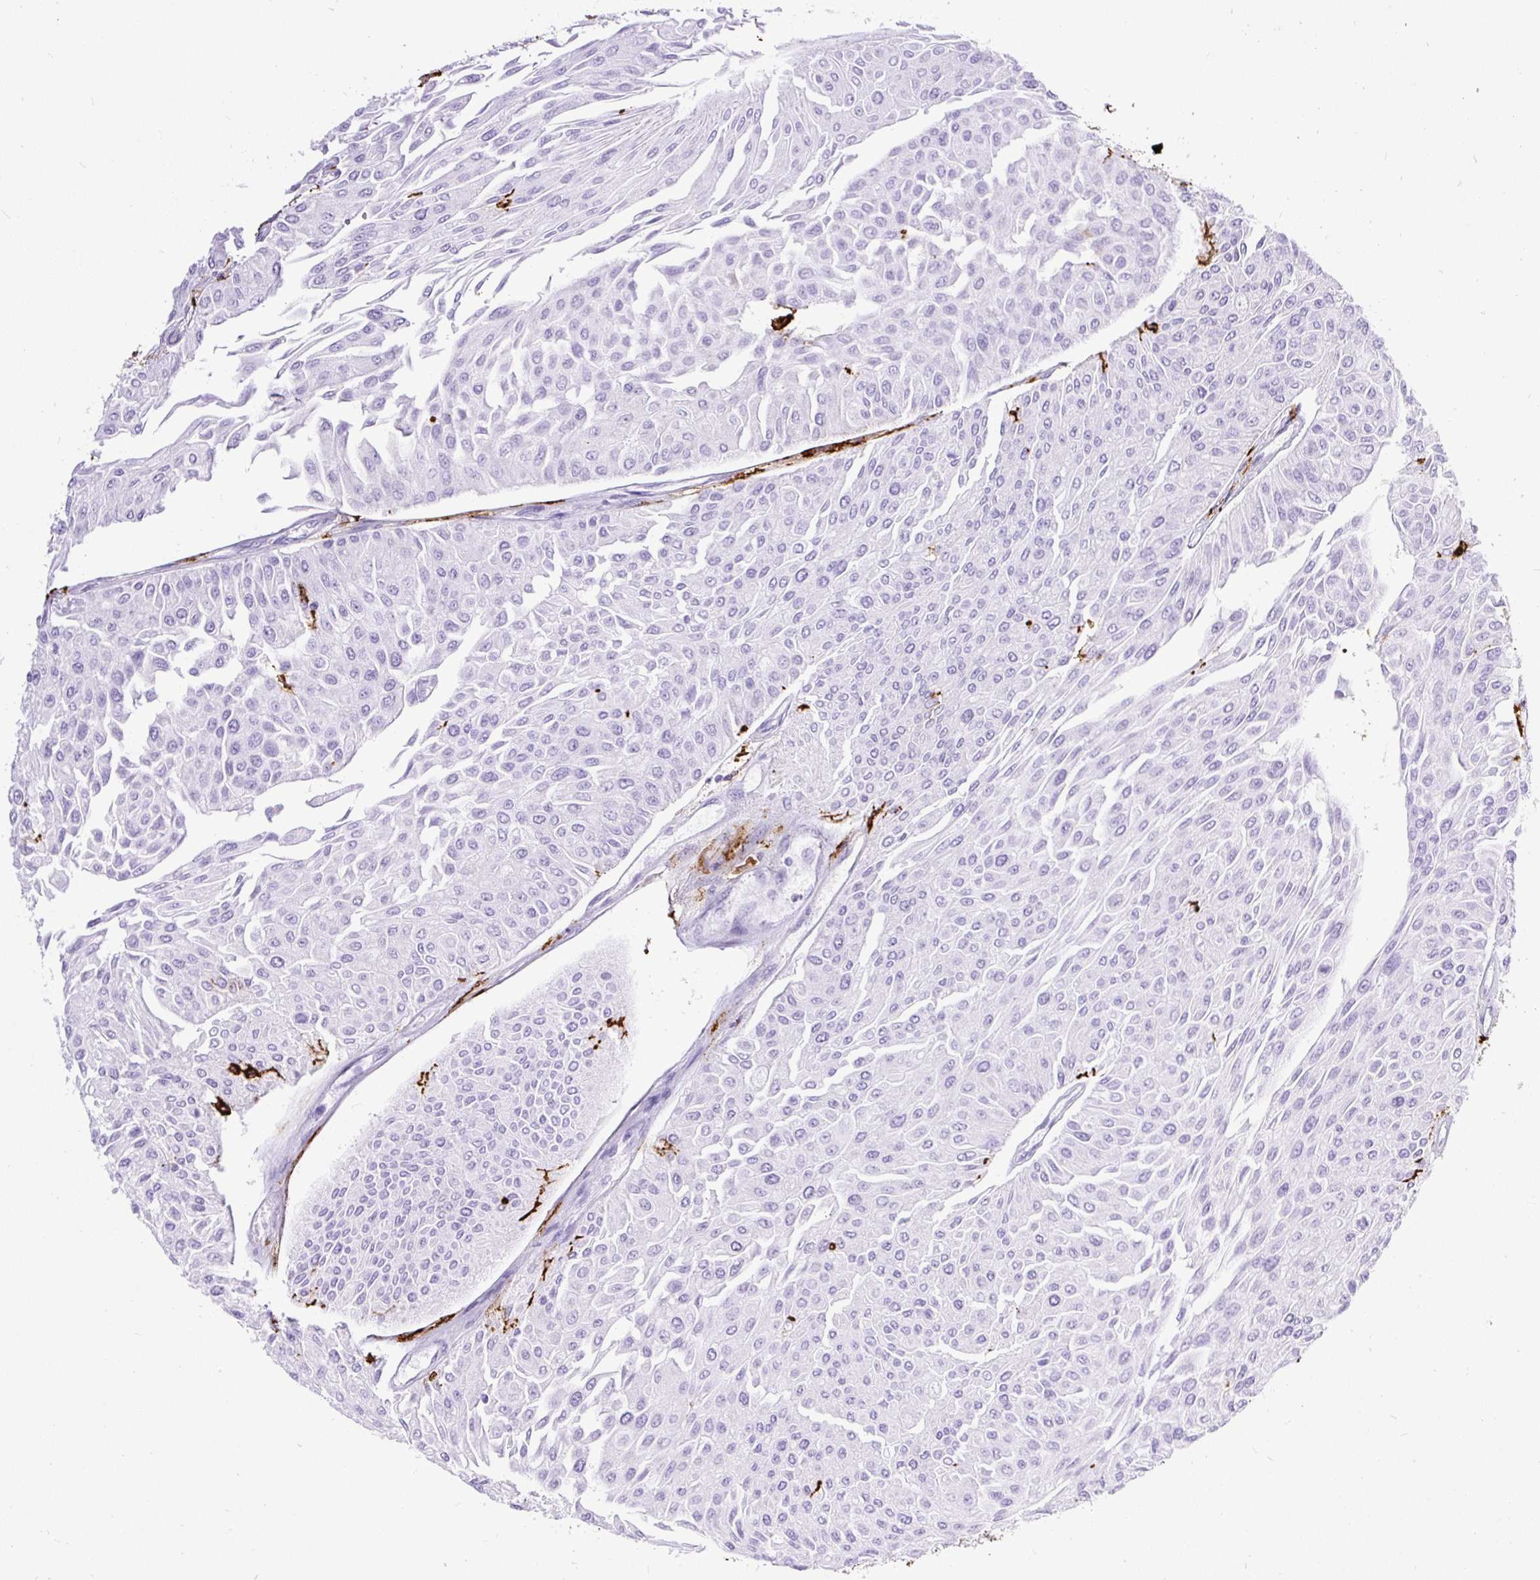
{"staining": {"intensity": "negative", "quantity": "none", "location": "none"}, "tissue": "urothelial cancer", "cell_type": "Tumor cells", "image_type": "cancer", "snomed": [{"axis": "morphology", "description": "Urothelial carcinoma, Low grade"}, {"axis": "topography", "description": "Urinary bladder"}], "caption": "Histopathology image shows no protein staining in tumor cells of urothelial cancer tissue.", "gene": "HLA-DRA", "patient": {"sex": "male", "age": 67}}